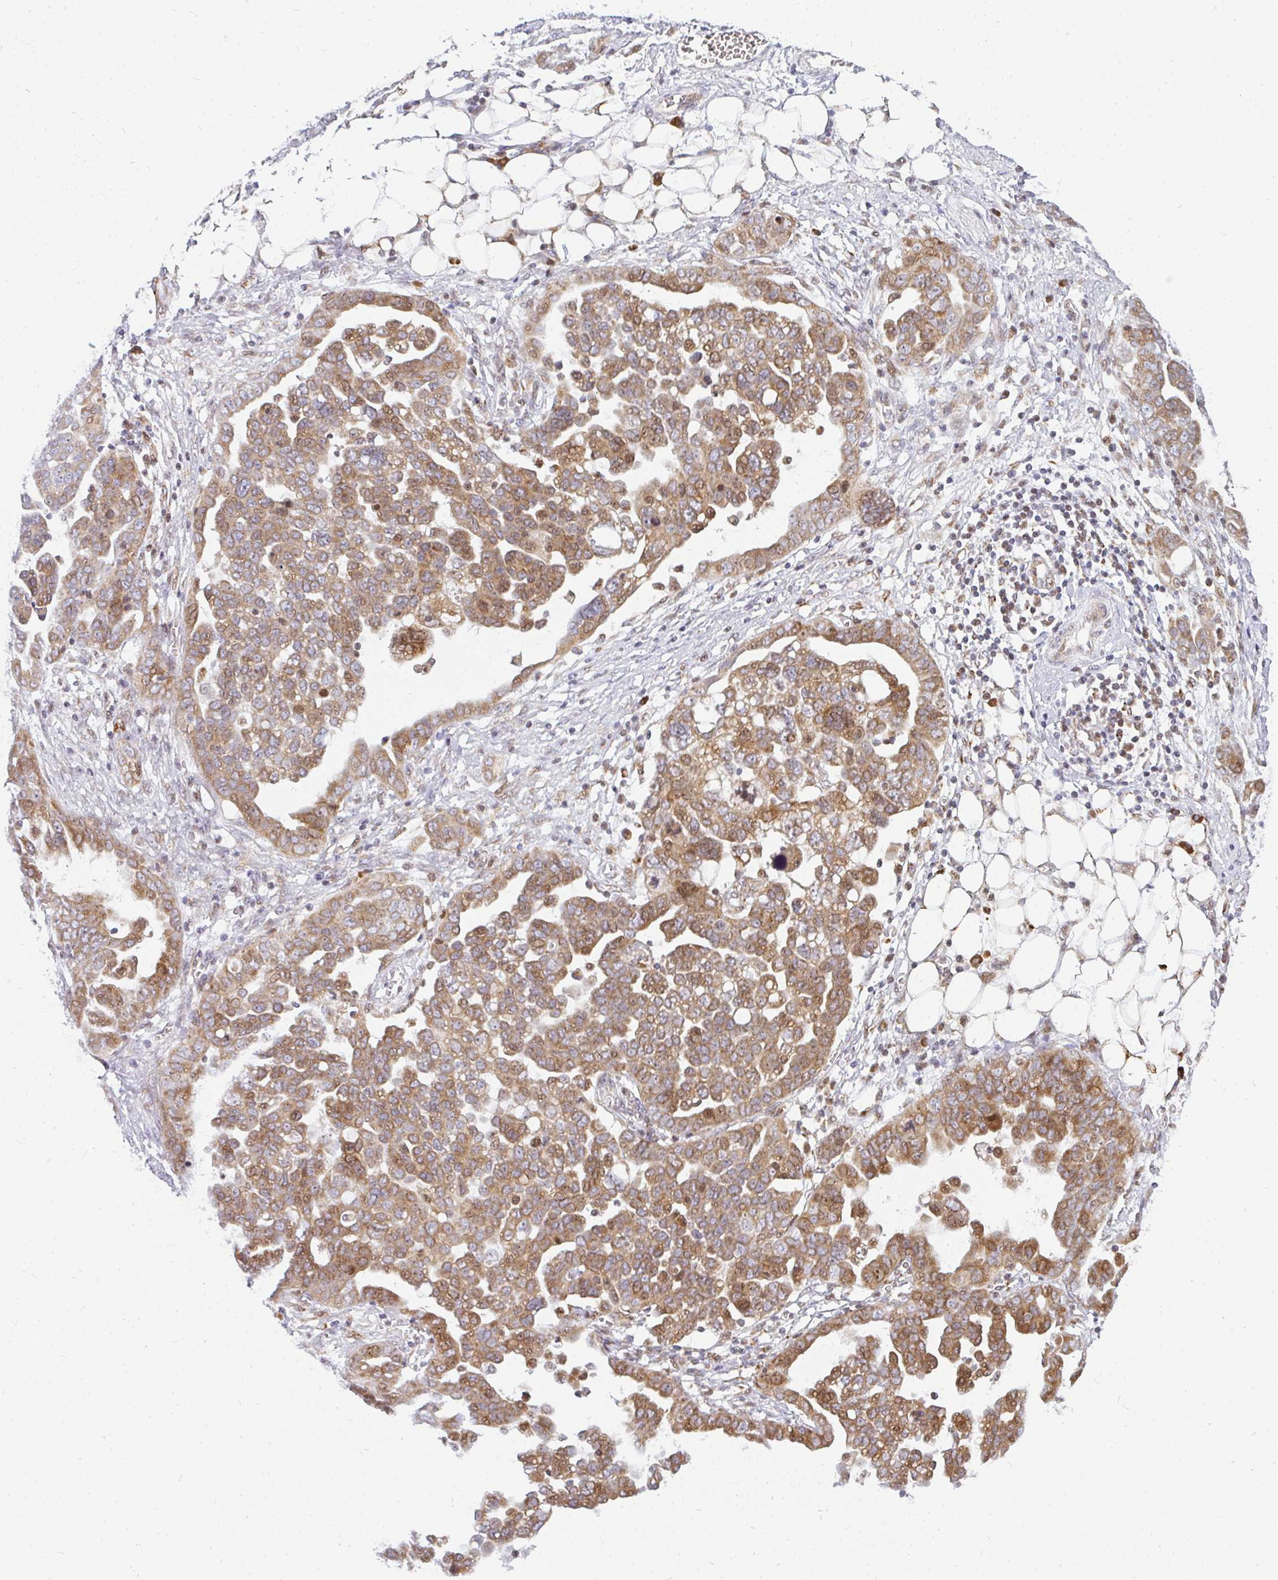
{"staining": {"intensity": "moderate", "quantity": "25%-75%", "location": "cytoplasmic/membranous,nuclear"}, "tissue": "ovarian cancer", "cell_type": "Tumor cells", "image_type": "cancer", "snomed": [{"axis": "morphology", "description": "Cystadenocarcinoma, serous, NOS"}, {"axis": "topography", "description": "Ovary"}], "caption": "Immunohistochemical staining of human ovarian serous cystadenocarcinoma reveals moderate cytoplasmic/membranous and nuclear protein staining in about 25%-75% of tumor cells. (Stains: DAB (3,3'-diaminobenzidine) in brown, nuclei in blue, Microscopy: brightfield microscopy at high magnification).", "gene": "PLA2G5", "patient": {"sex": "female", "age": 59}}